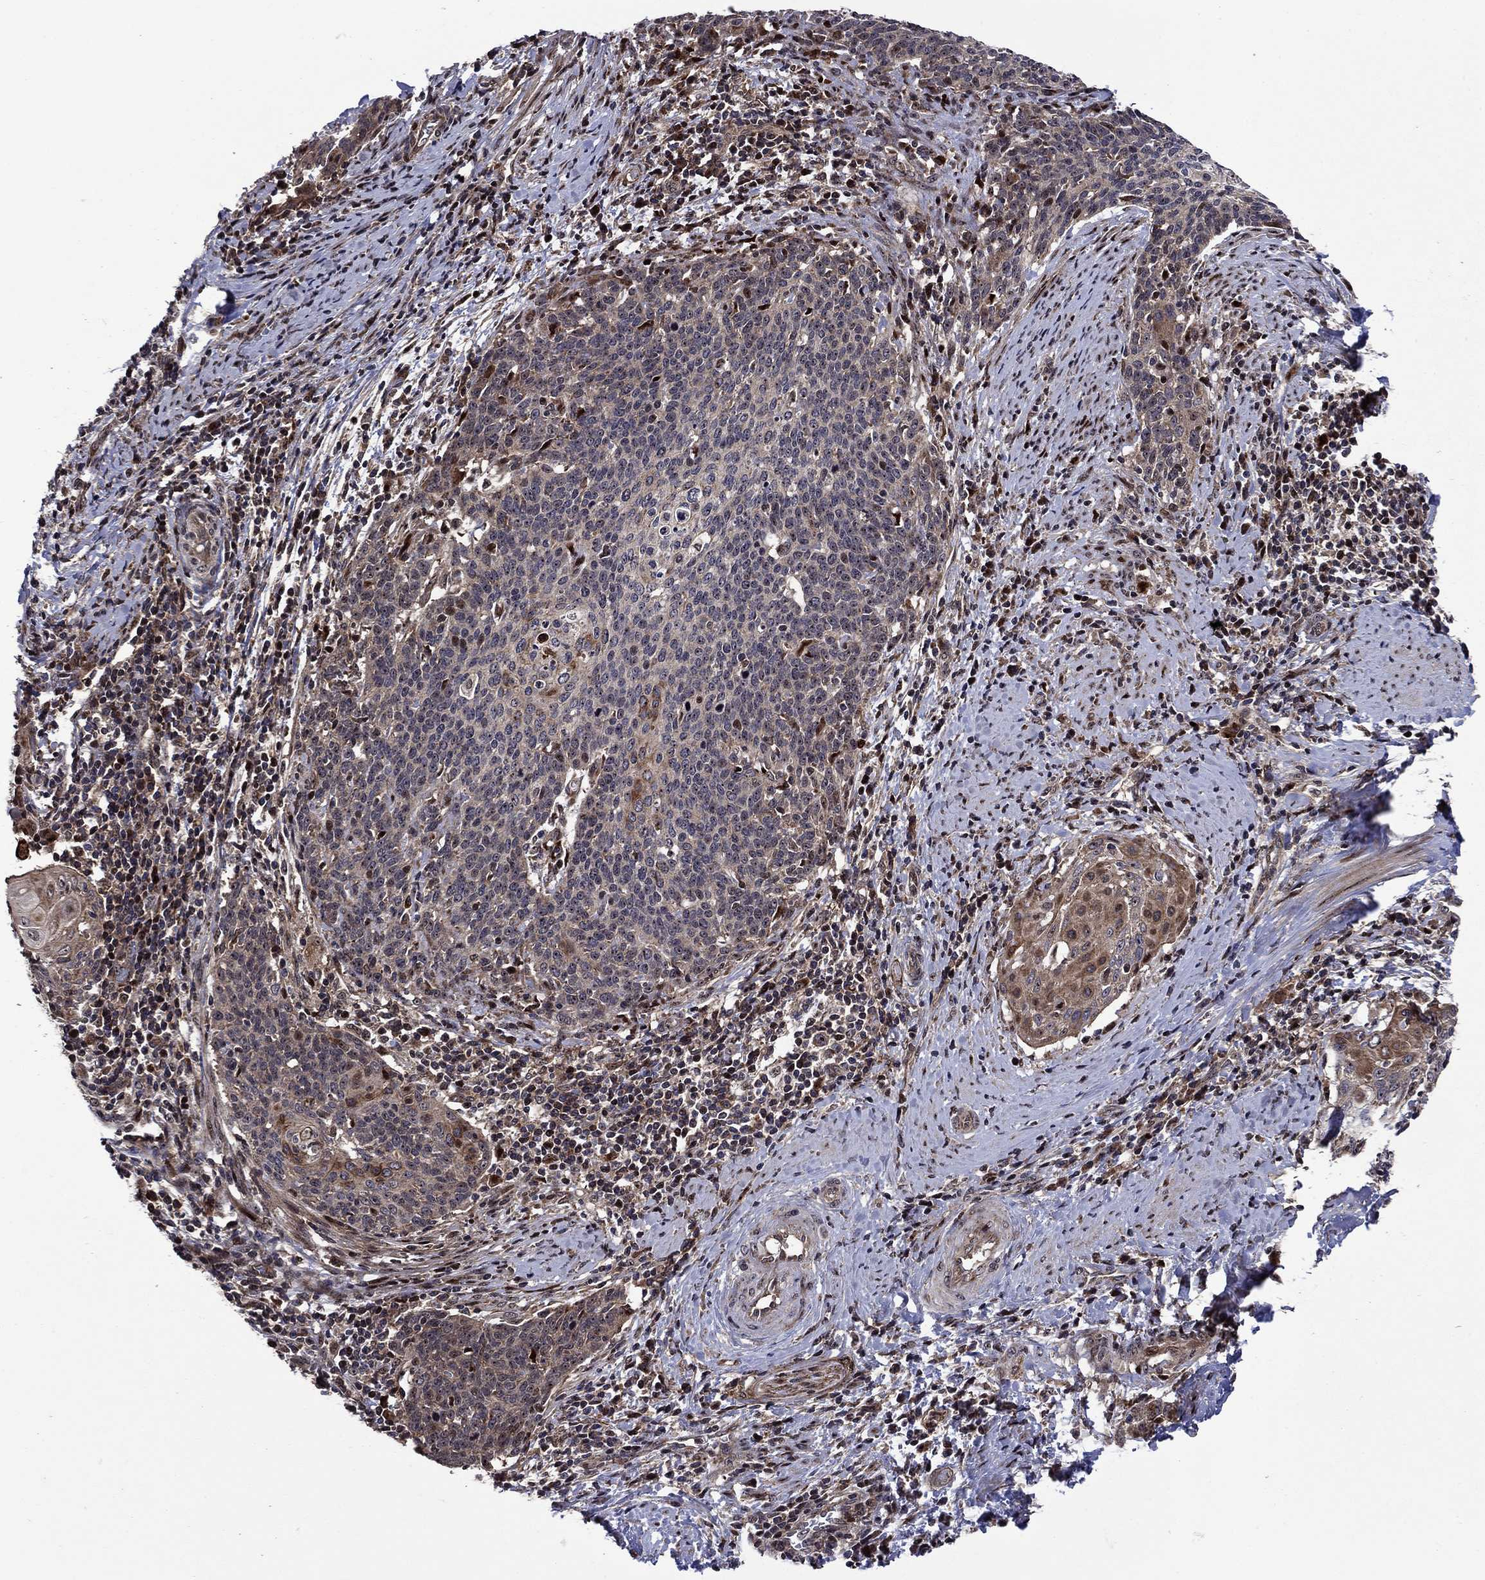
{"staining": {"intensity": "moderate", "quantity": "<25%", "location": "cytoplasmic/membranous"}, "tissue": "cervical cancer", "cell_type": "Tumor cells", "image_type": "cancer", "snomed": [{"axis": "morphology", "description": "Squamous cell carcinoma, NOS"}, {"axis": "topography", "description": "Cervix"}], "caption": "Immunohistochemical staining of human cervical cancer demonstrates moderate cytoplasmic/membranous protein expression in about <25% of tumor cells.", "gene": "AGTPBP1", "patient": {"sex": "female", "age": 39}}